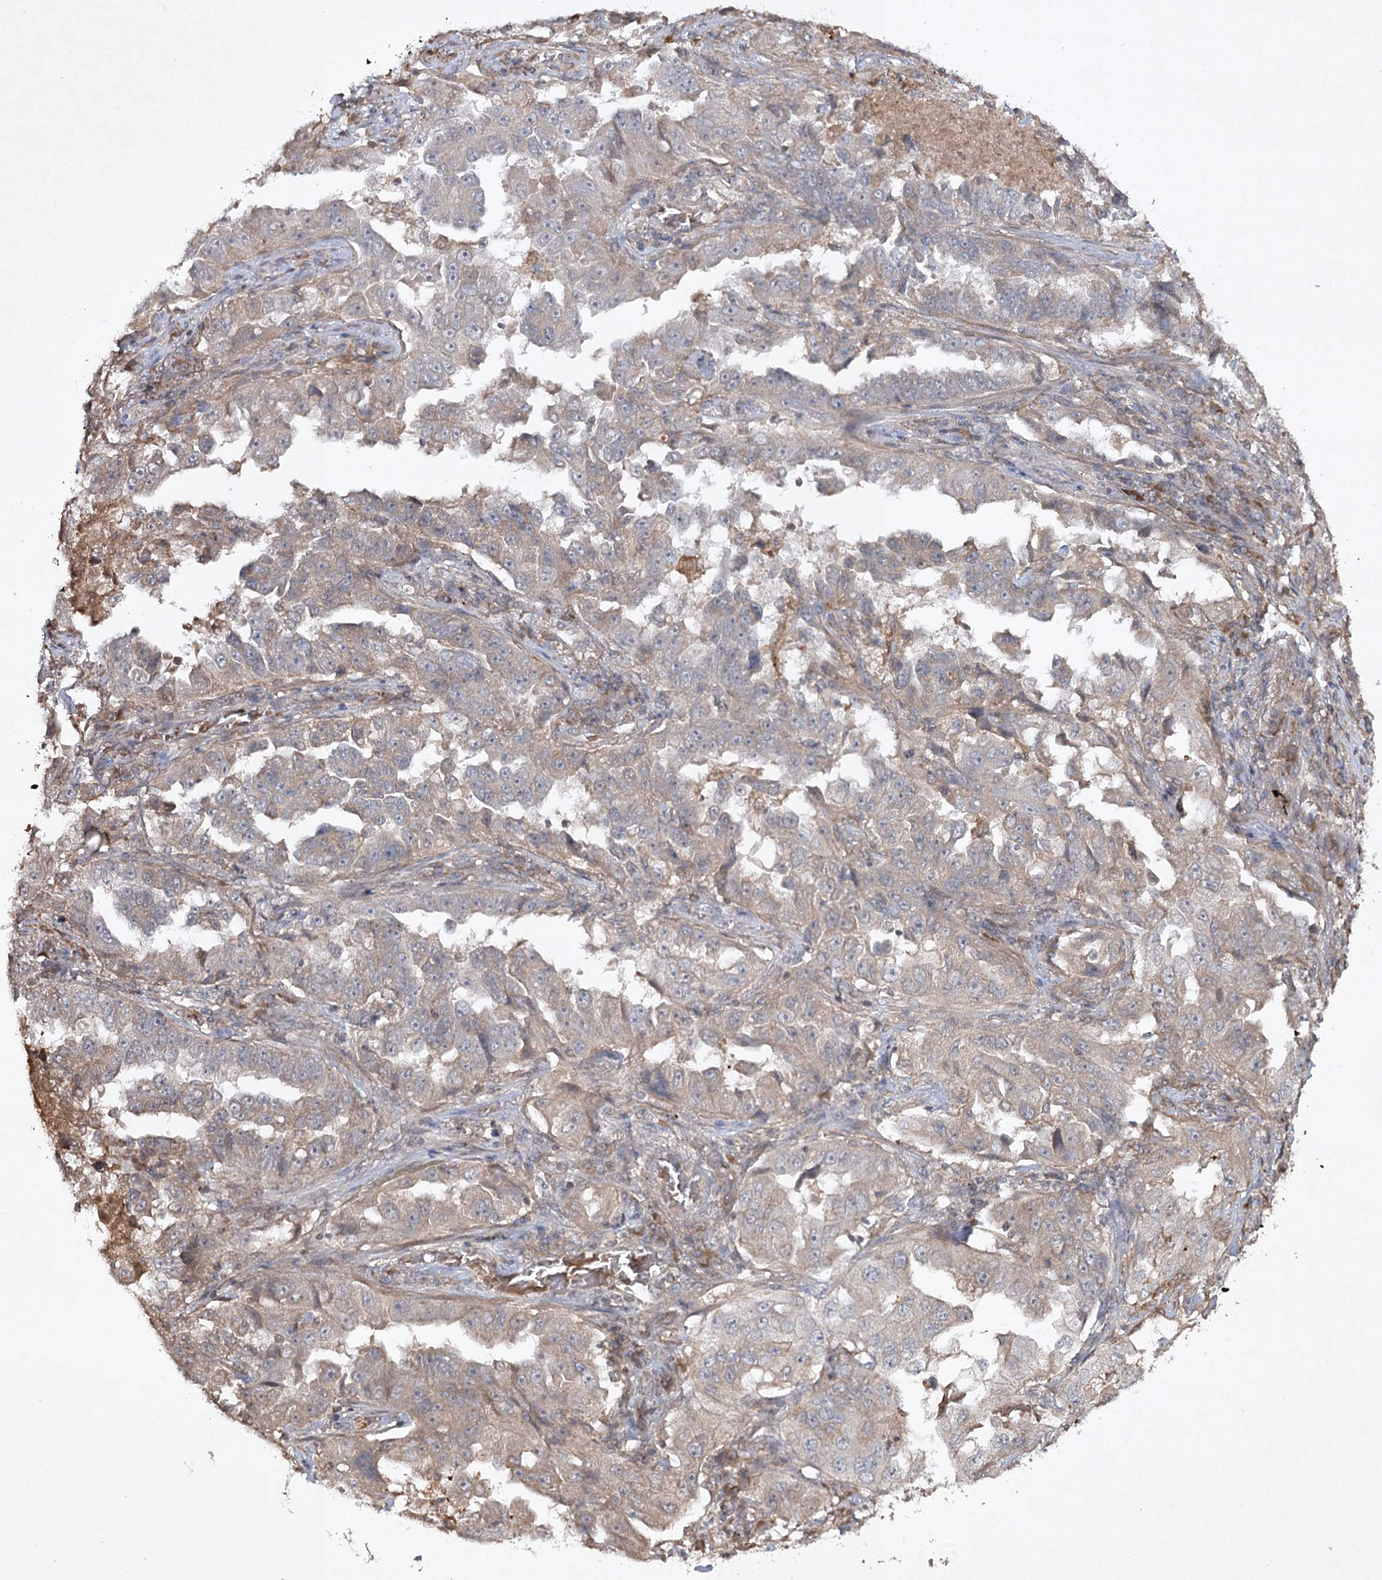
{"staining": {"intensity": "weak", "quantity": "<25%", "location": "cytoplasmic/membranous"}, "tissue": "lung cancer", "cell_type": "Tumor cells", "image_type": "cancer", "snomed": [{"axis": "morphology", "description": "Adenocarcinoma, NOS"}, {"axis": "topography", "description": "Lung"}], "caption": "Lung adenocarcinoma was stained to show a protein in brown. There is no significant expression in tumor cells.", "gene": "CYP2B6", "patient": {"sex": "female", "age": 51}}